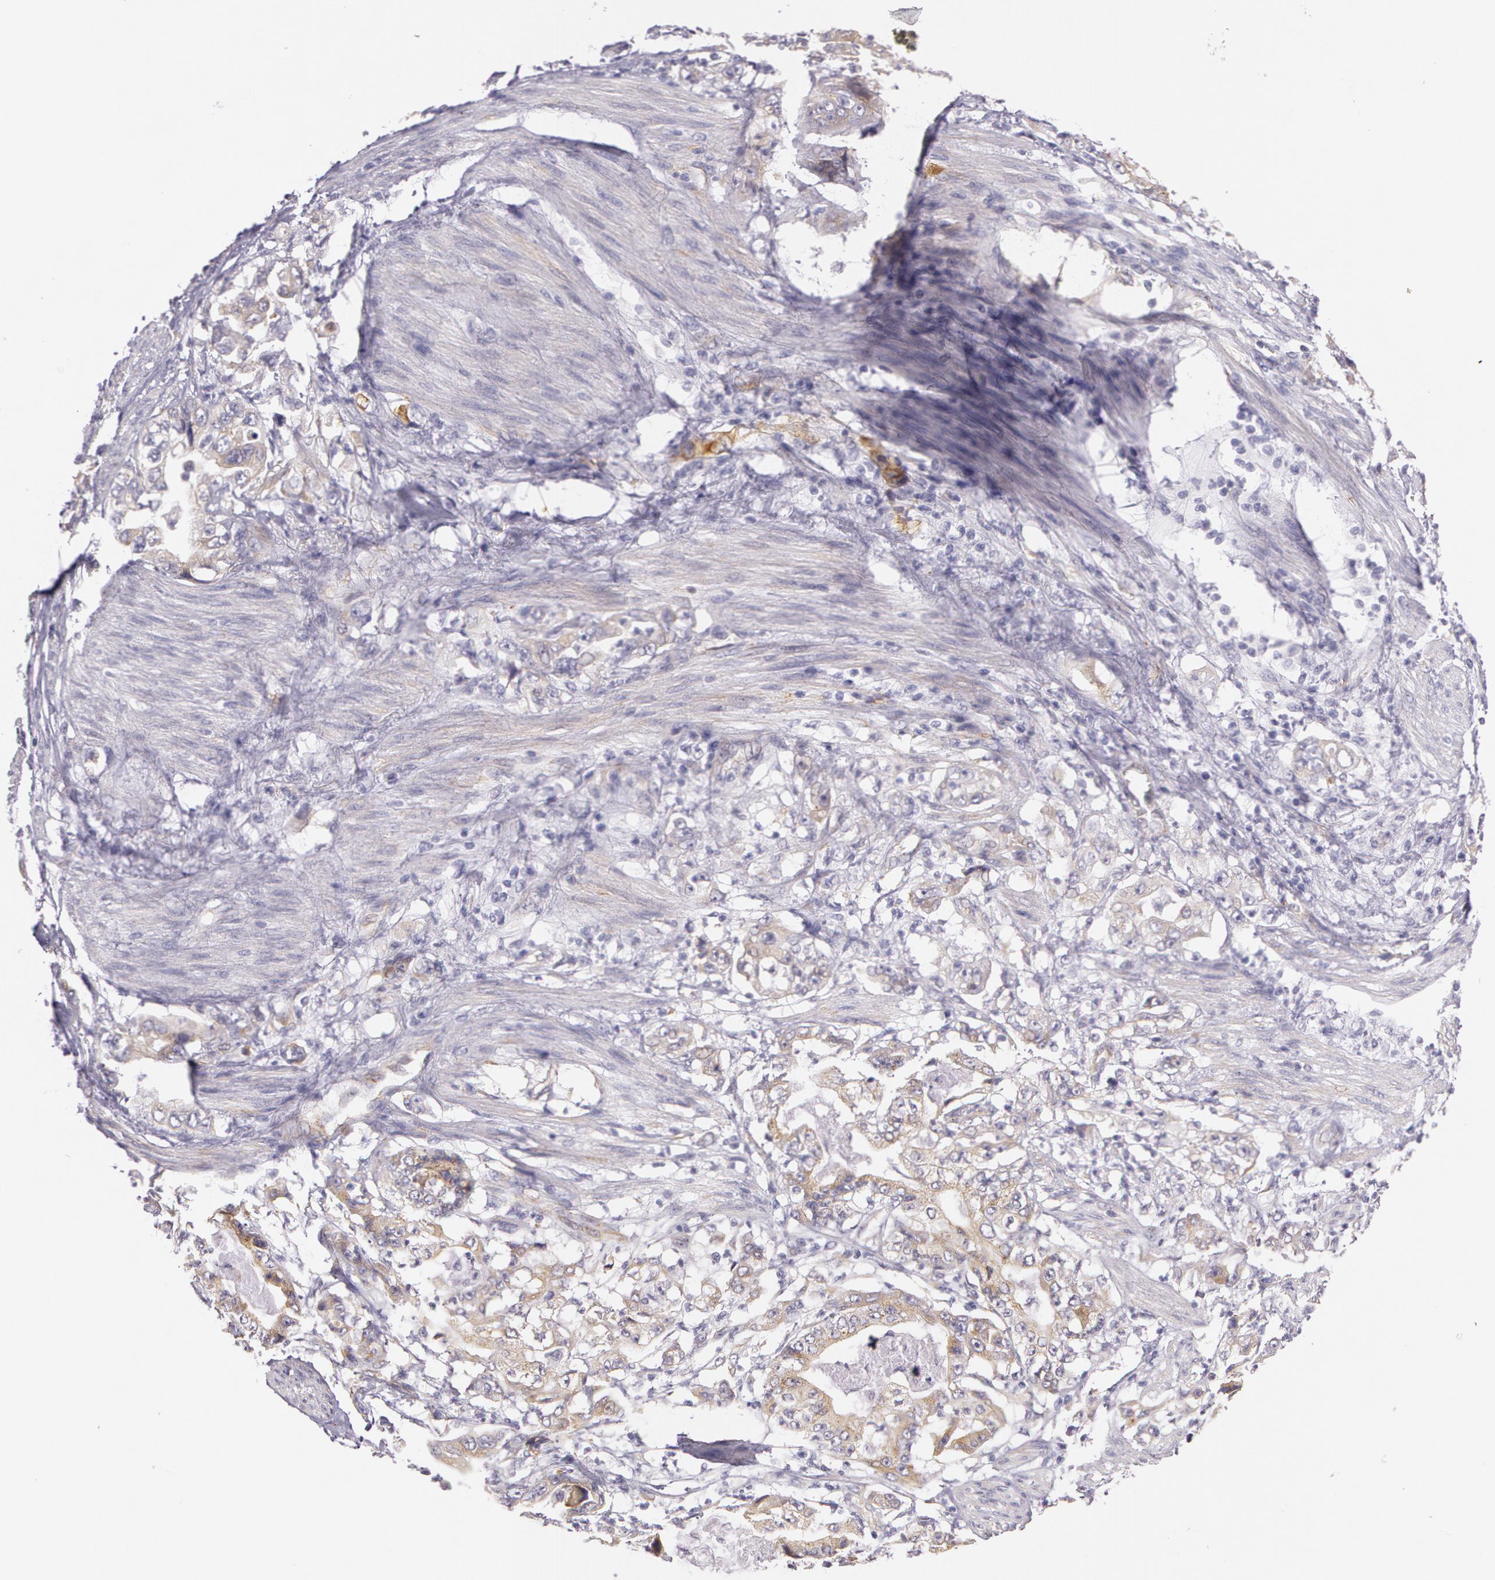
{"staining": {"intensity": "weak", "quantity": "25%-75%", "location": "cytoplasmic/membranous"}, "tissue": "stomach cancer", "cell_type": "Tumor cells", "image_type": "cancer", "snomed": [{"axis": "morphology", "description": "Adenocarcinoma, NOS"}, {"axis": "topography", "description": "Pancreas"}, {"axis": "topography", "description": "Stomach, upper"}], "caption": "Stomach cancer stained with a protein marker displays weak staining in tumor cells.", "gene": "APP", "patient": {"sex": "male", "age": 77}}